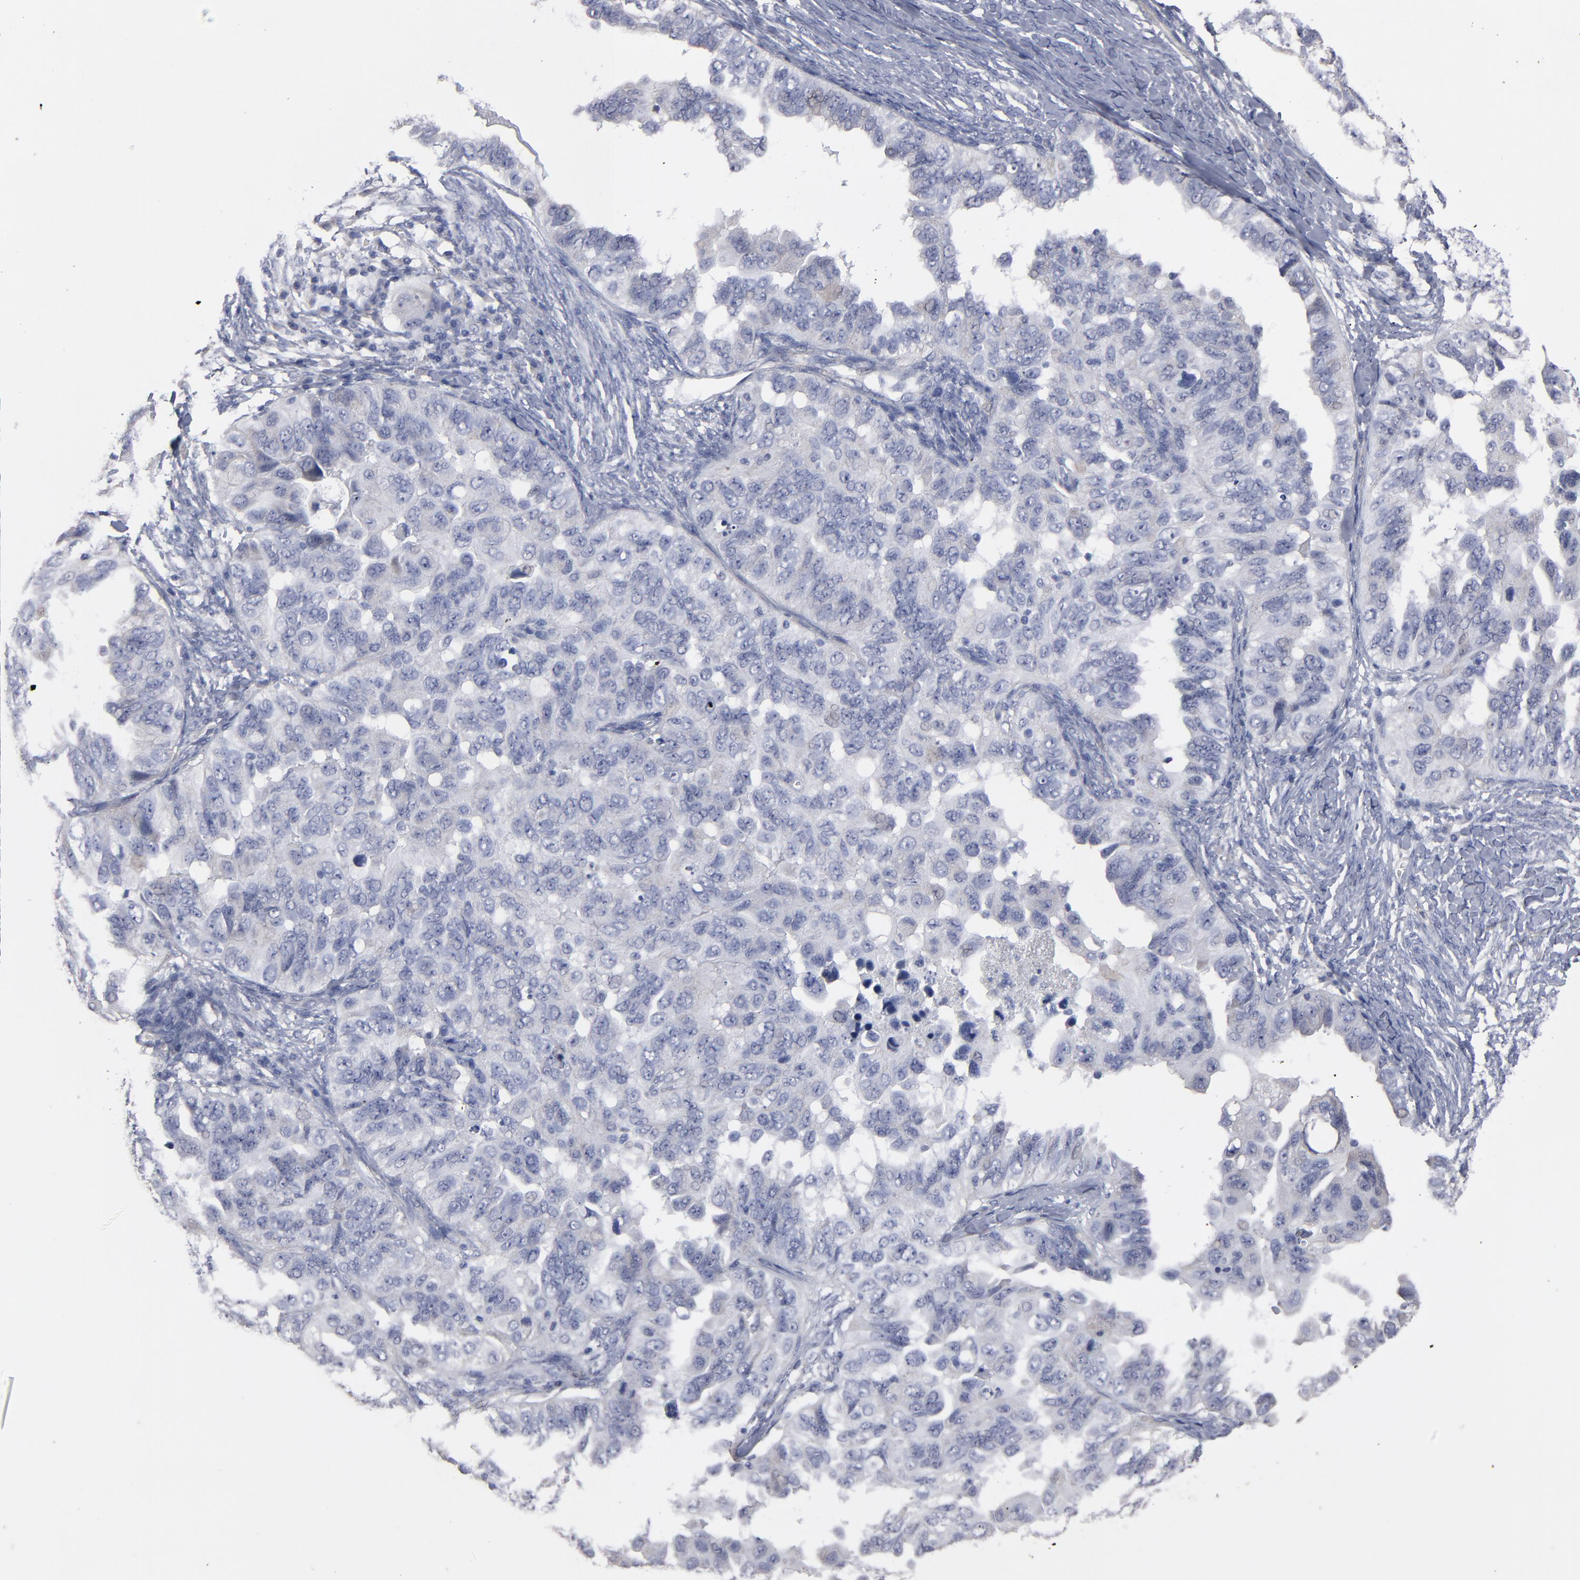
{"staining": {"intensity": "weak", "quantity": "<25%", "location": "cytoplasmic/membranous"}, "tissue": "ovarian cancer", "cell_type": "Tumor cells", "image_type": "cancer", "snomed": [{"axis": "morphology", "description": "Cystadenocarcinoma, serous, NOS"}, {"axis": "topography", "description": "Ovary"}], "caption": "This micrograph is of serous cystadenocarcinoma (ovarian) stained with immunohistochemistry (IHC) to label a protein in brown with the nuclei are counter-stained blue. There is no expression in tumor cells.", "gene": "ZNF175", "patient": {"sex": "female", "age": 82}}